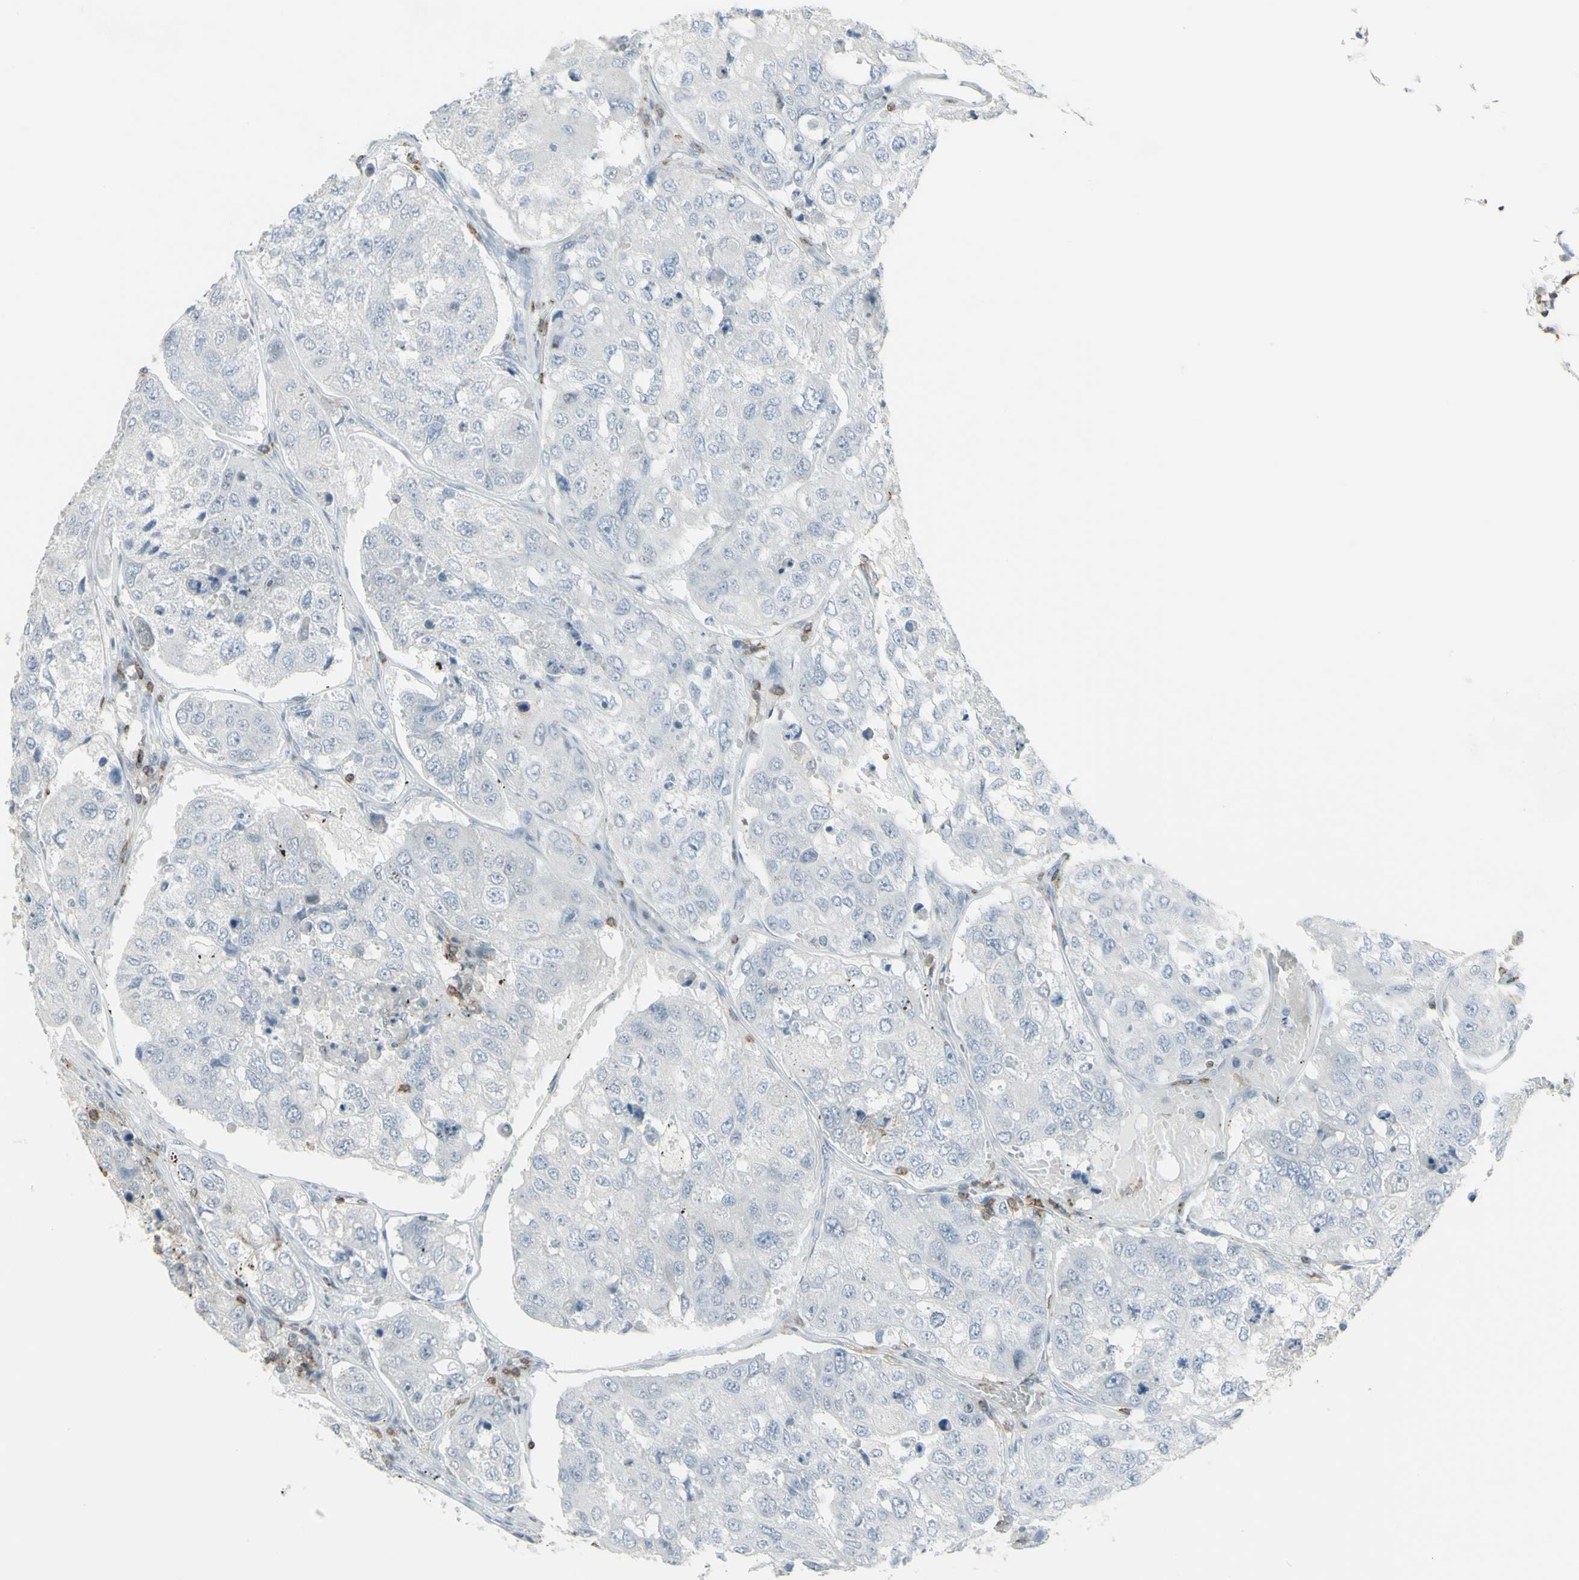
{"staining": {"intensity": "negative", "quantity": "none", "location": "none"}, "tissue": "urothelial cancer", "cell_type": "Tumor cells", "image_type": "cancer", "snomed": [{"axis": "morphology", "description": "Urothelial carcinoma, High grade"}, {"axis": "topography", "description": "Lymph node"}, {"axis": "topography", "description": "Urinary bladder"}], "caption": "A high-resolution histopathology image shows immunohistochemistry staining of high-grade urothelial carcinoma, which shows no significant positivity in tumor cells. (Brightfield microscopy of DAB IHC at high magnification).", "gene": "NRG1", "patient": {"sex": "male", "age": 51}}